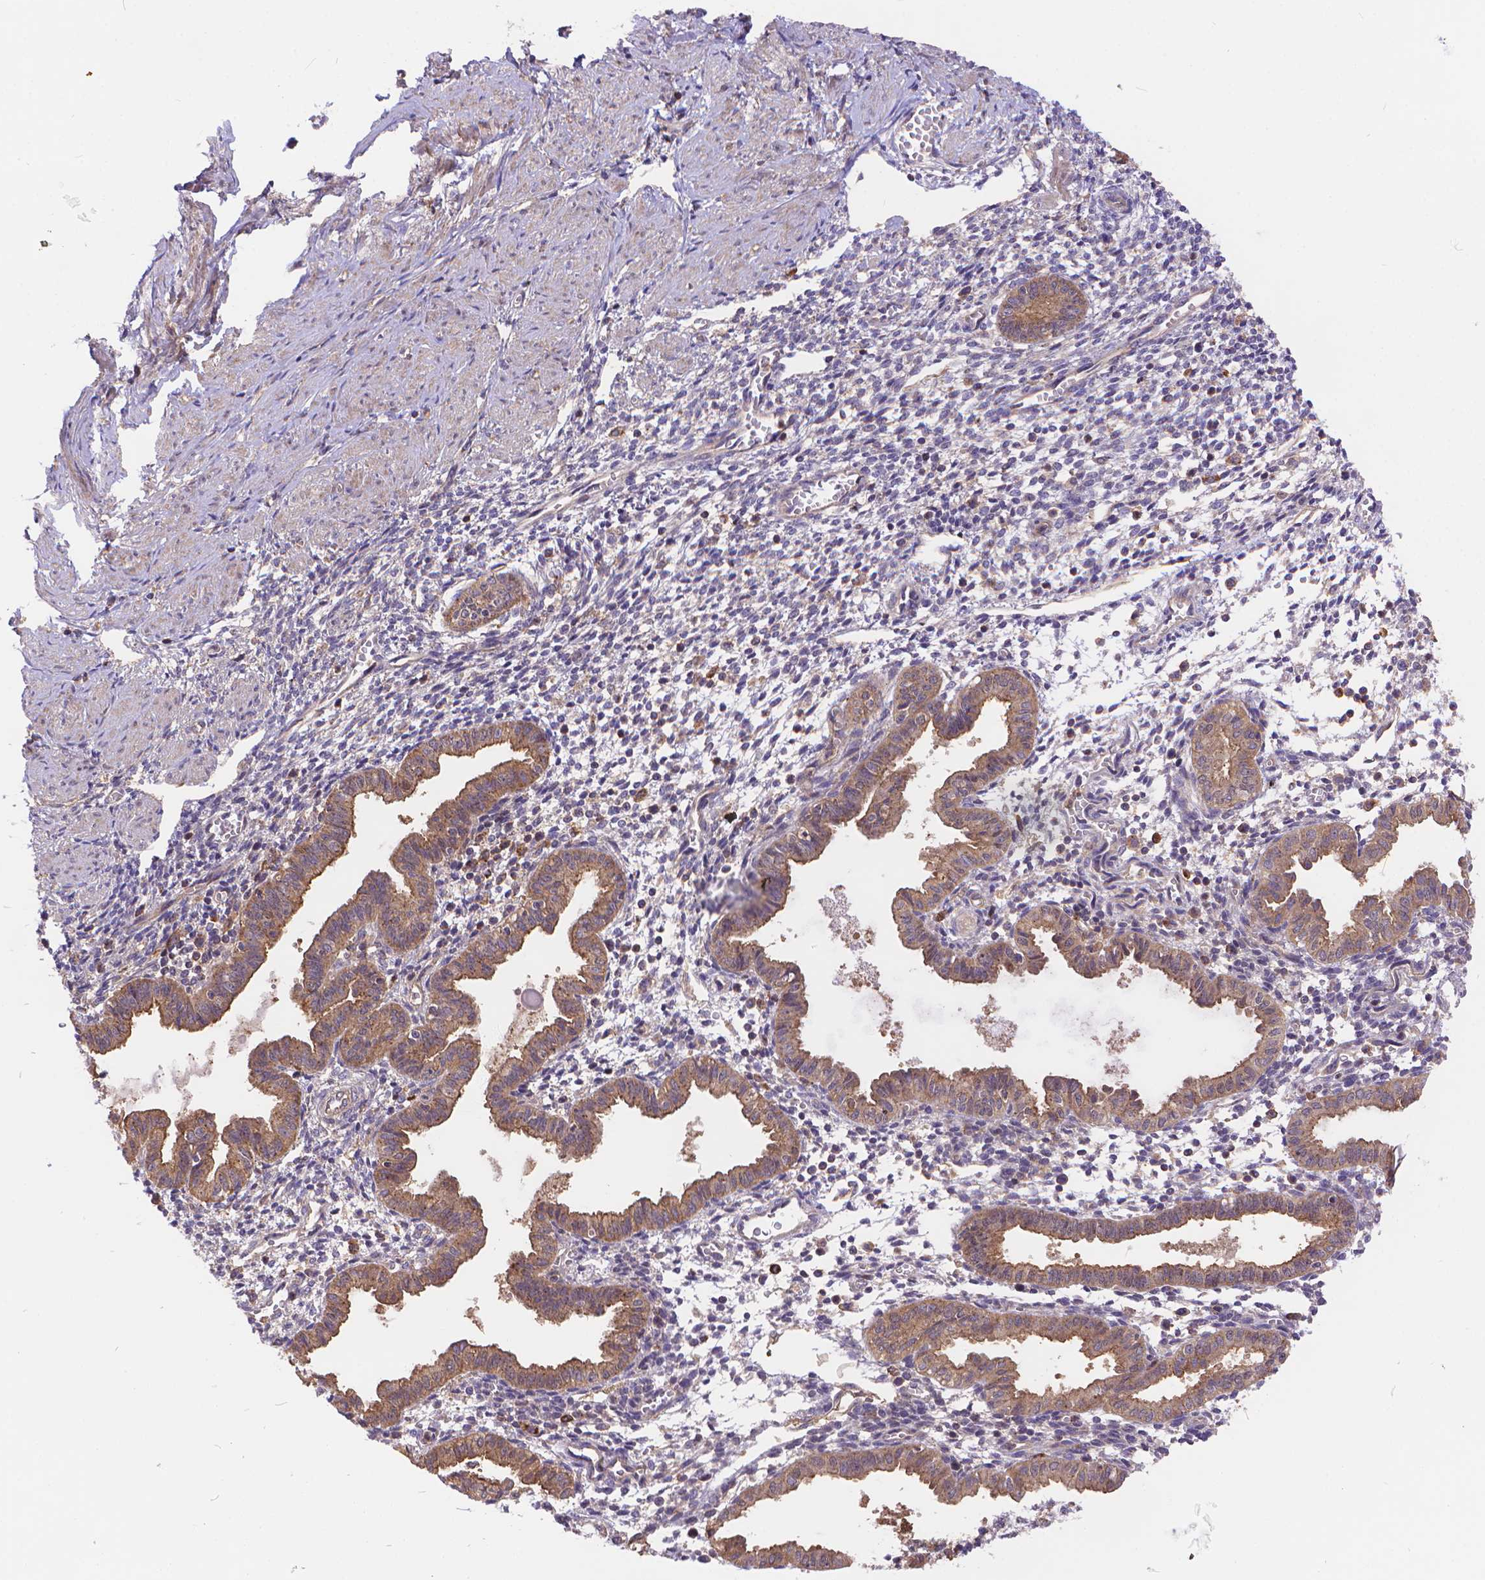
{"staining": {"intensity": "negative", "quantity": "none", "location": "none"}, "tissue": "endometrium", "cell_type": "Cells in endometrial stroma", "image_type": "normal", "snomed": [{"axis": "morphology", "description": "Normal tissue, NOS"}, {"axis": "topography", "description": "Endometrium"}], "caption": "An immunohistochemistry image of normal endometrium is shown. There is no staining in cells in endometrial stroma of endometrium. (Immunohistochemistry (ihc), brightfield microscopy, high magnification).", "gene": "ARAP1", "patient": {"sex": "female", "age": 37}}